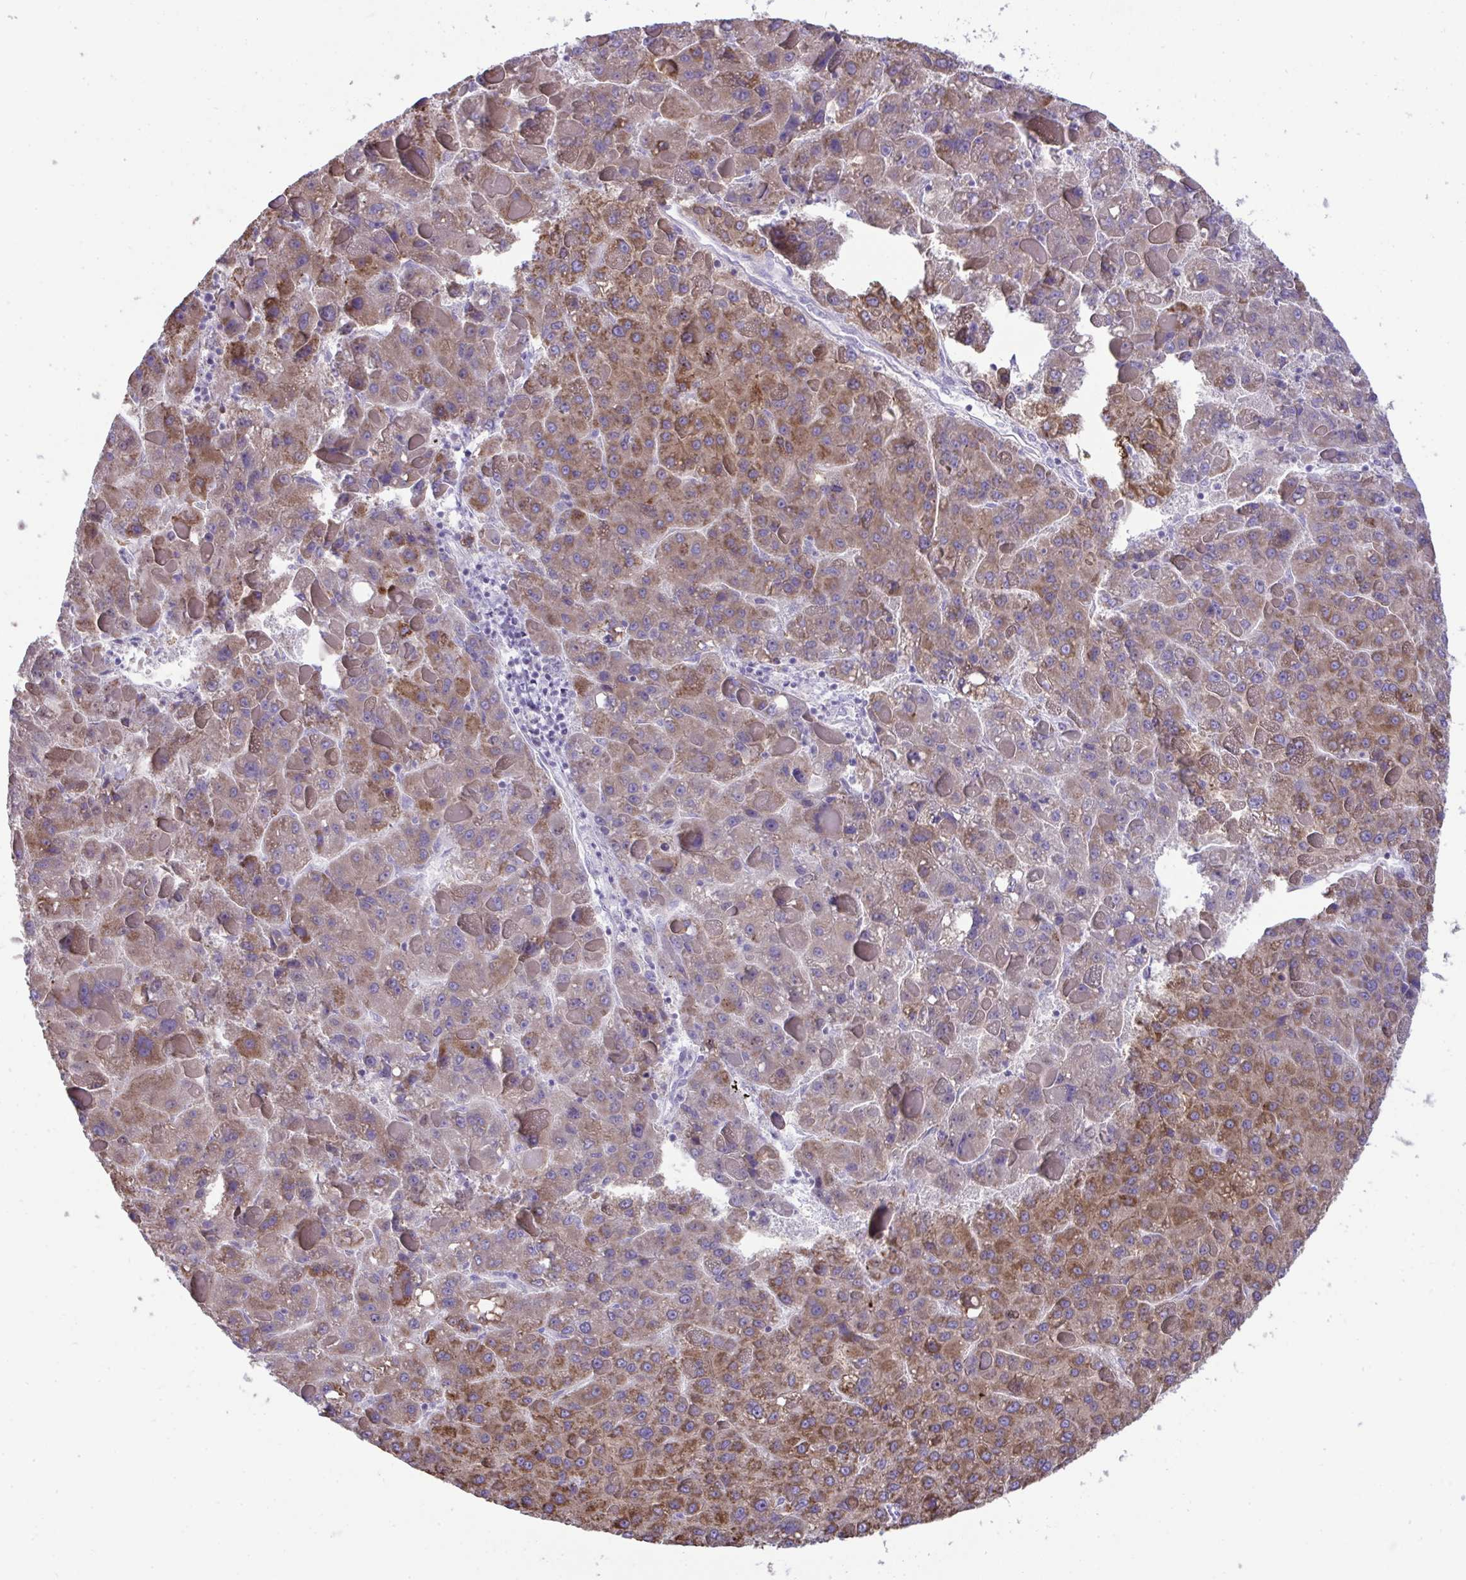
{"staining": {"intensity": "moderate", "quantity": "25%-75%", "location": "cytoplasmic/membranous"}, "tissue": "liver cancer", "cell_type": "Tumor cells", "image_type": "cancer", "snomed": [{"axis": "morphology", "description": "Carcinoma, Hepatocellular, NOS"}, {"axis": "topography", "description": "Liver"}], "caption": "Liver hepatocellular carcinoma stained with a brown dye exhibits moderate cytoplasmic/membranous positive staining in about 25%-75% of tumor cells.", "gene": "PLA2G12B", "patient": {"sex": "female", "age": 82}}